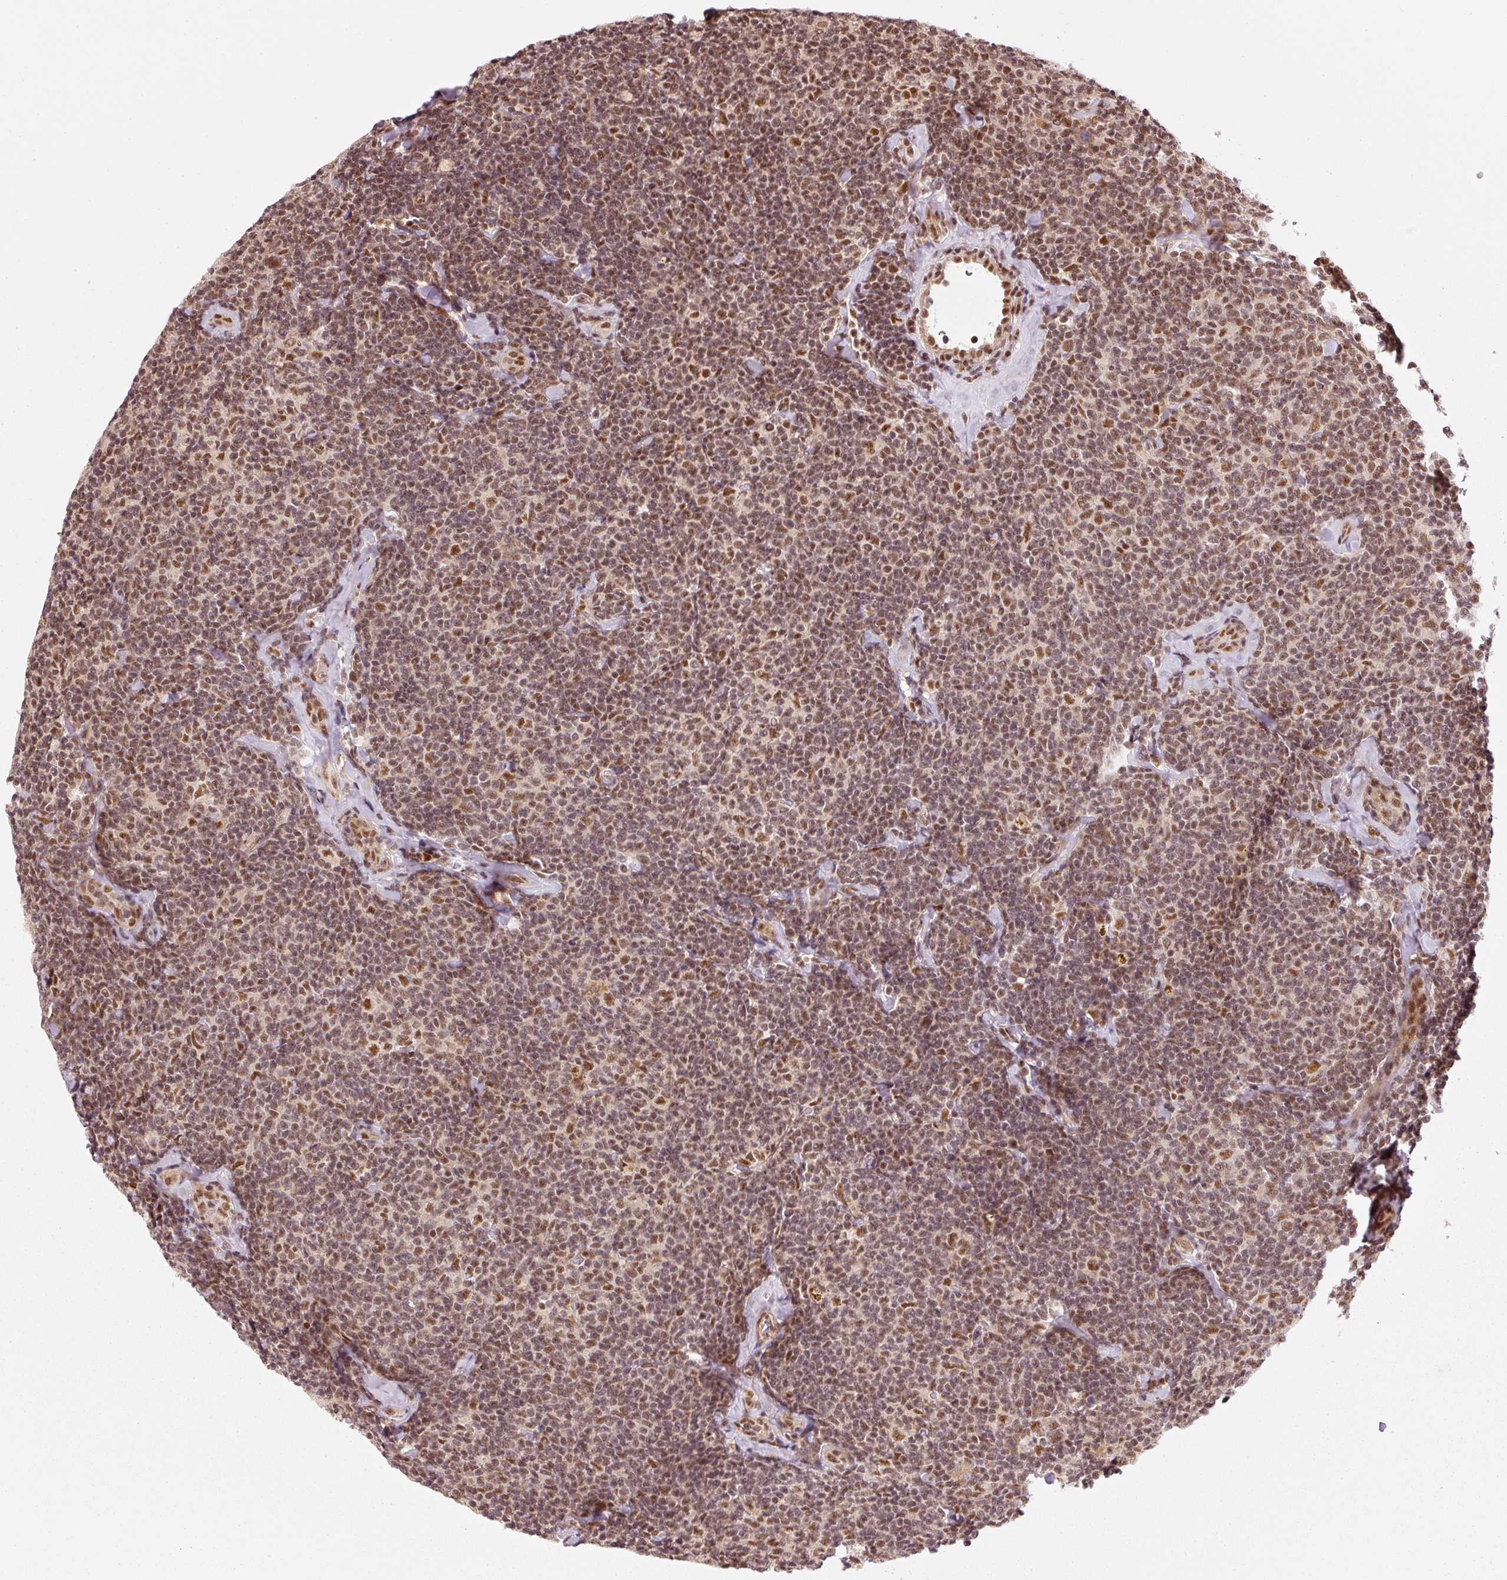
{"staining": {"intensity": "moderate", "quantity": "25%-75%", "location": "nuclear"}, "tissue": "lymphoma", "cell_type": "Tumor cells", "image_type": "cancer", "snomed": [{"axis": "morphology", "description": "Malignant lymphoma, non-Hodgkin's type, Low grade"}, {"axis": "topography", "description": "Lymph node"}], "caption": "Protein expression by IHC demonstrates moderate nuclear expression in about 25%-75% of tumor cells in low-grade malignant lymphoma, non-Hodgkin's type.", "gene": "THOC6", "patient": {"sex": "female", "age": 56}}